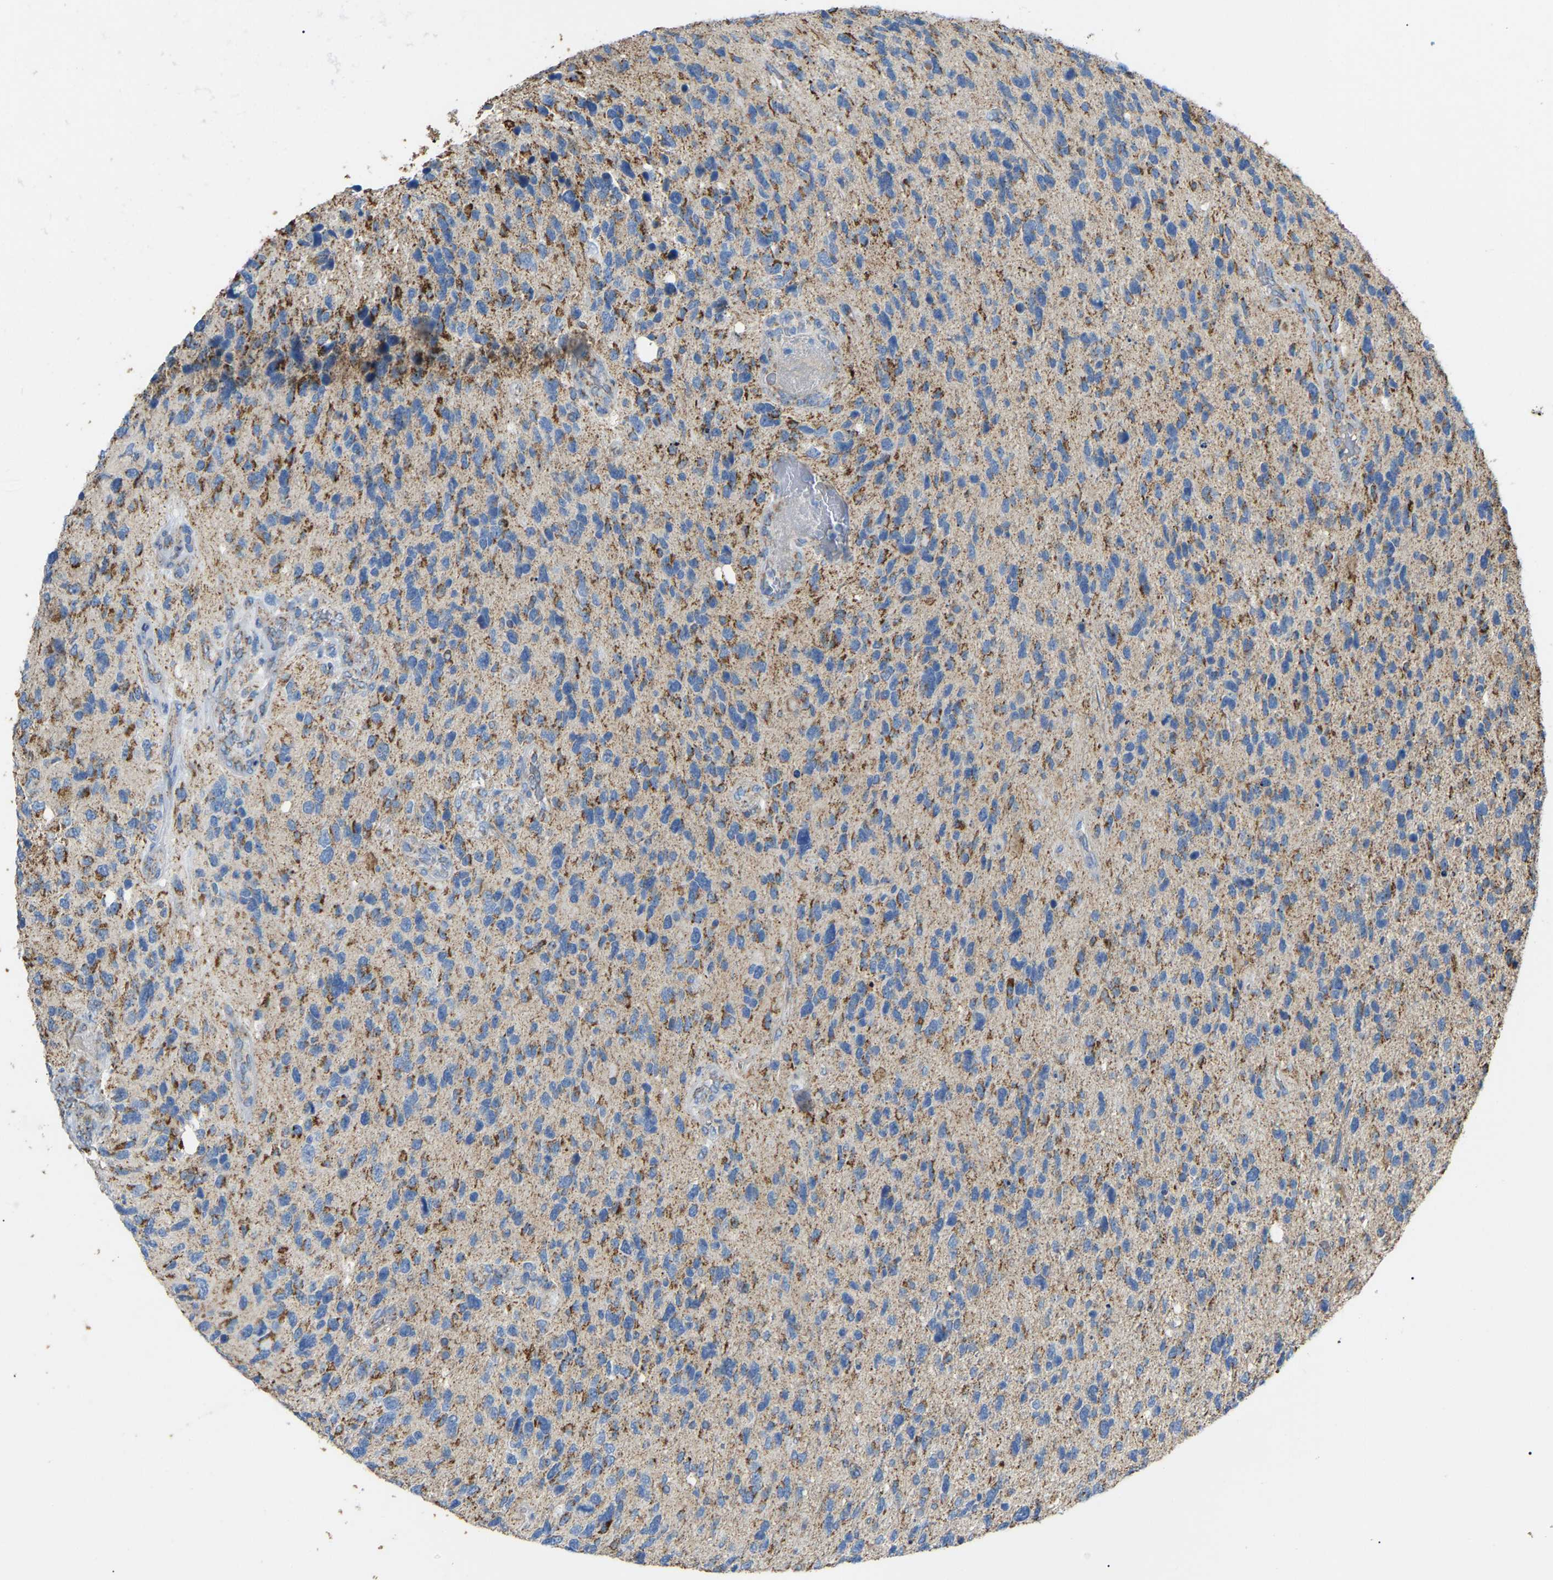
{"staining": {"intensity": "strong", "quantity": "25%-75%", "location": "cytoplasmic/membranous"}, "tissue": "glioma", "cell_type": "Tumor cells", "image_type": "cancer", "snomed": [{"axis": "morphology", "description": "Glioma, malignant, High grade"}, {"axis": "topography", "description": "Brain"}], "caption": "This image exhibits immunohistochemistry (IHC) staining of human malignant glioma (high-grade), with high strong cytoplasmic/membranous staining in about 25%-75% of tumor cells.", "gene": "HIBADH", "patient": {"sex": "female", "age": 58}}